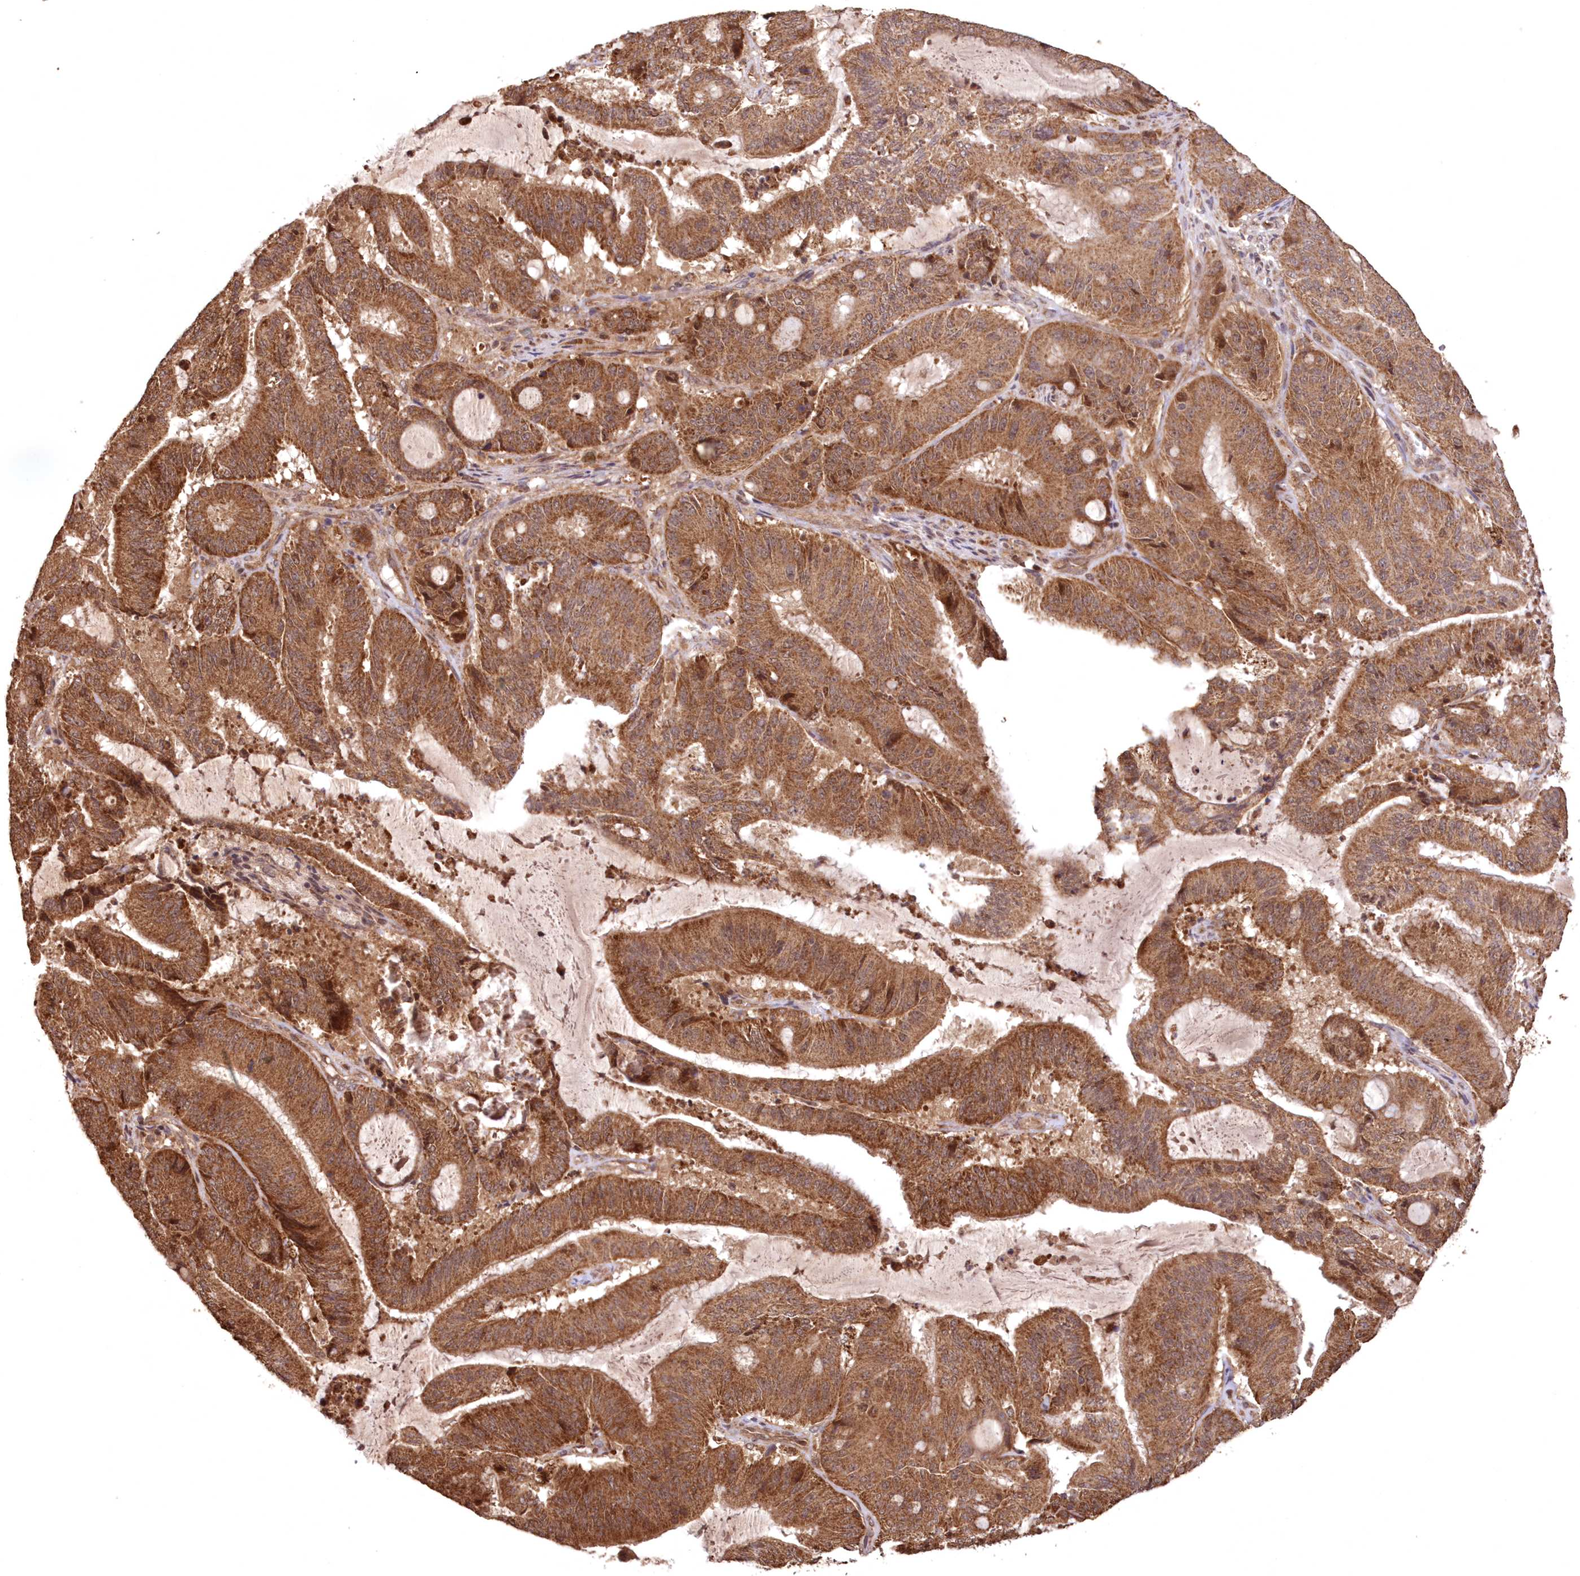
{"staining": {"intensity": "moderate", "quantity": ">75%", "location": "cytoplasmic/membranous"}, "tissue": "liver cancer", "cell_type": "Tumor cells", "image_type": "cancer", "snomed": [{"axis": "morphology", "description": "Normal tissue, NOS"}, {"axis": "morphology", "description": "Cholangiocarcinoma"}, {"axis": "topography", "description": "Liver"}, {"axis": "topography", "description": "Peripheral nerve tissue"}], "caption": "Brown immunohistochemical staining in human liver cholangiocarcinoma displays moderate cytoplasmic/membranous expression in about >75% of tumor cells. (DAB (3,3'-diaminobenzidine) IHC, brown staining for protein, blue staining for nuclei).", "gene": "PCBP1", "patient": {"sex": "female", "age": 73}}